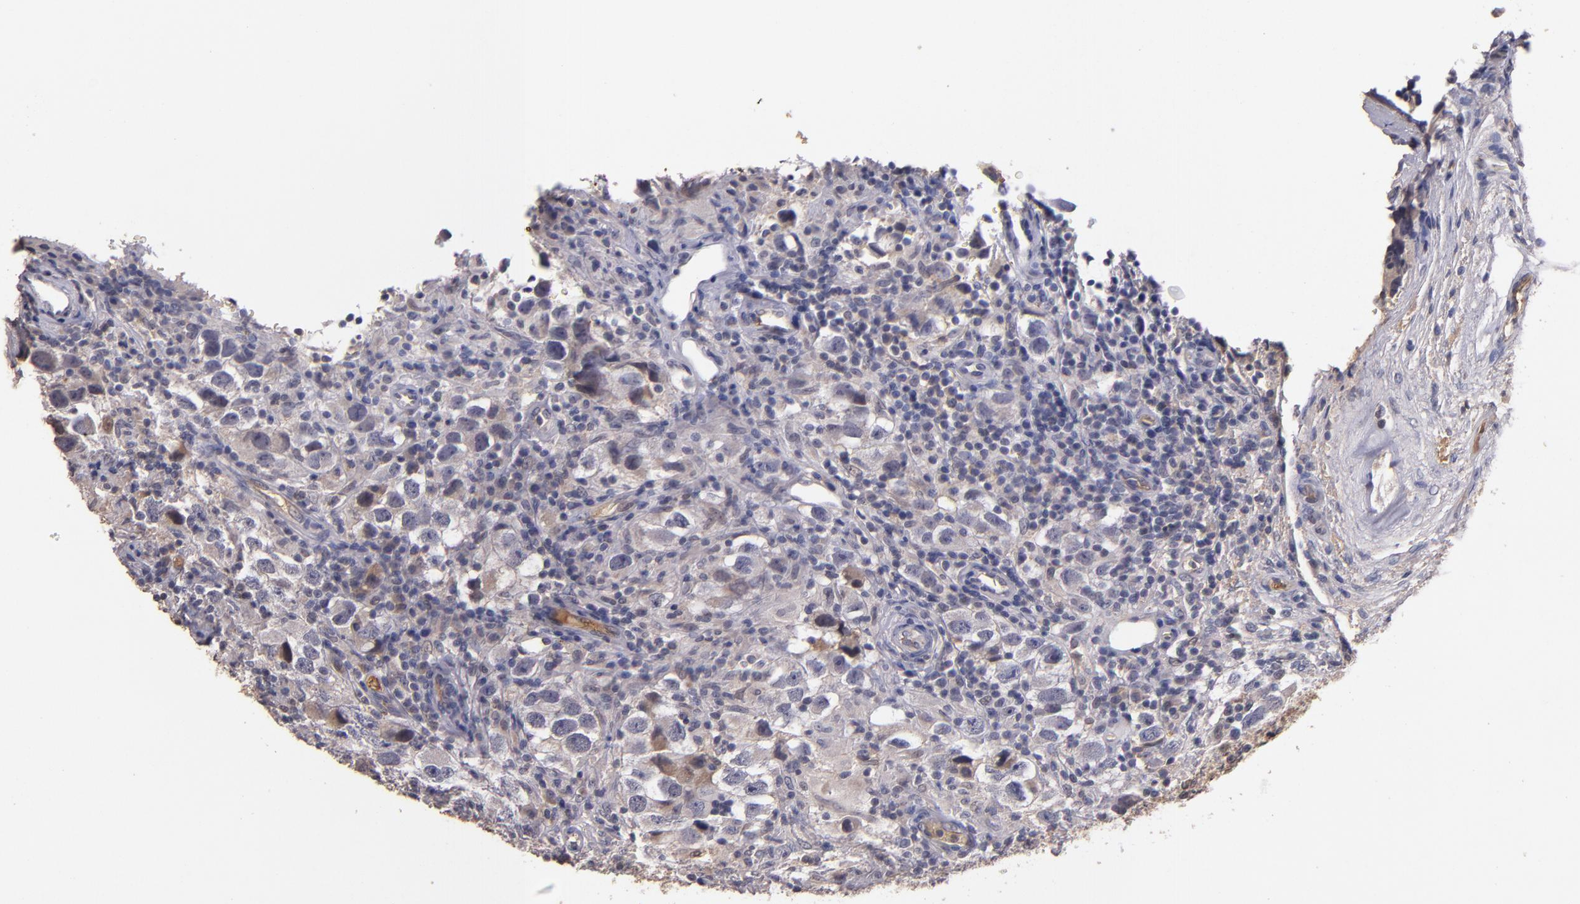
{"staining": {"intensity": "weak", "quantity": "<25%", "location": "cytoplasmic/membranous"}, "tissue": "testis cancer", "cell_type": "Tumor cells", "image_type": "cancer", "snomed": [{"axis": "morphology", "description": "Carcinoma, Embryonal, NOS"}, {"axis": "topography", "description": "Testis"}], "caption": "Tumor cells are negative for brown protein staining in testis cancer (embryonal carcinoma).", "gene": "PTS", "patient": {"sex": "male", "age": 21}}